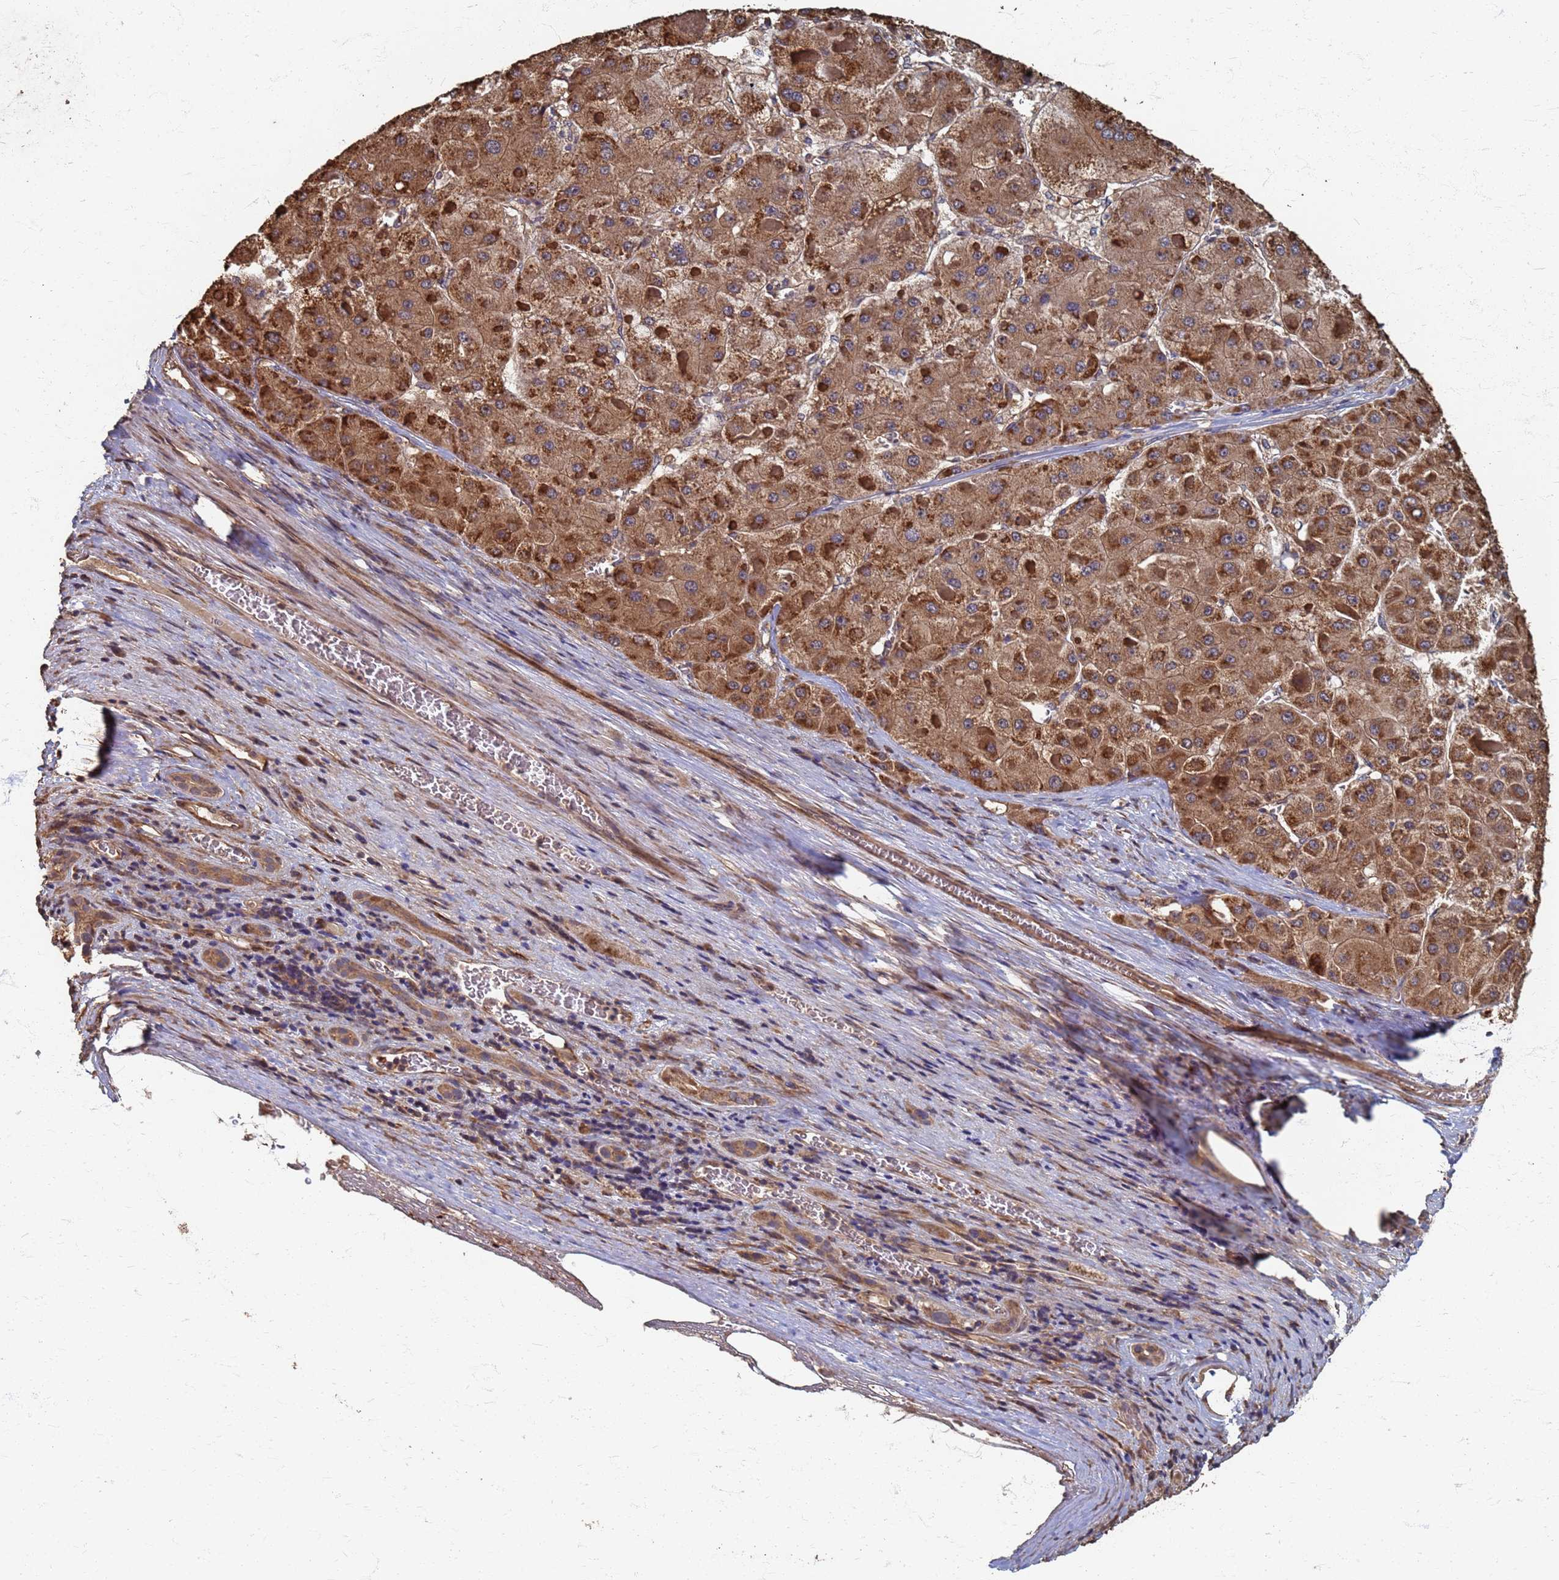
{"staining": {"intensity": "strong", "quantity": ">75%", "location": "cytoplasmic/membranous"}, "tissue": "liver cancer", "cell_type": "Tumor cells", "image_type": "cancer", "snomed": [{"axis": "morphology", "description": "Carcinoma, Hepatocellular, NOS"}, {"axis": "topography", "description": "Liver"}], "caption": "IHC photomicrograph of neoplastic tissue: human liver hepatocellular carcinoma stained using immunohistochemistry shows high levels of strong protein expression localized specifically in the cytoplasmic/membranous of tumor cells, appearing as a cytoplasmic/membranous brown color.", "gene": "DPH5", "patient": {"sex": "female", "age": 73}}